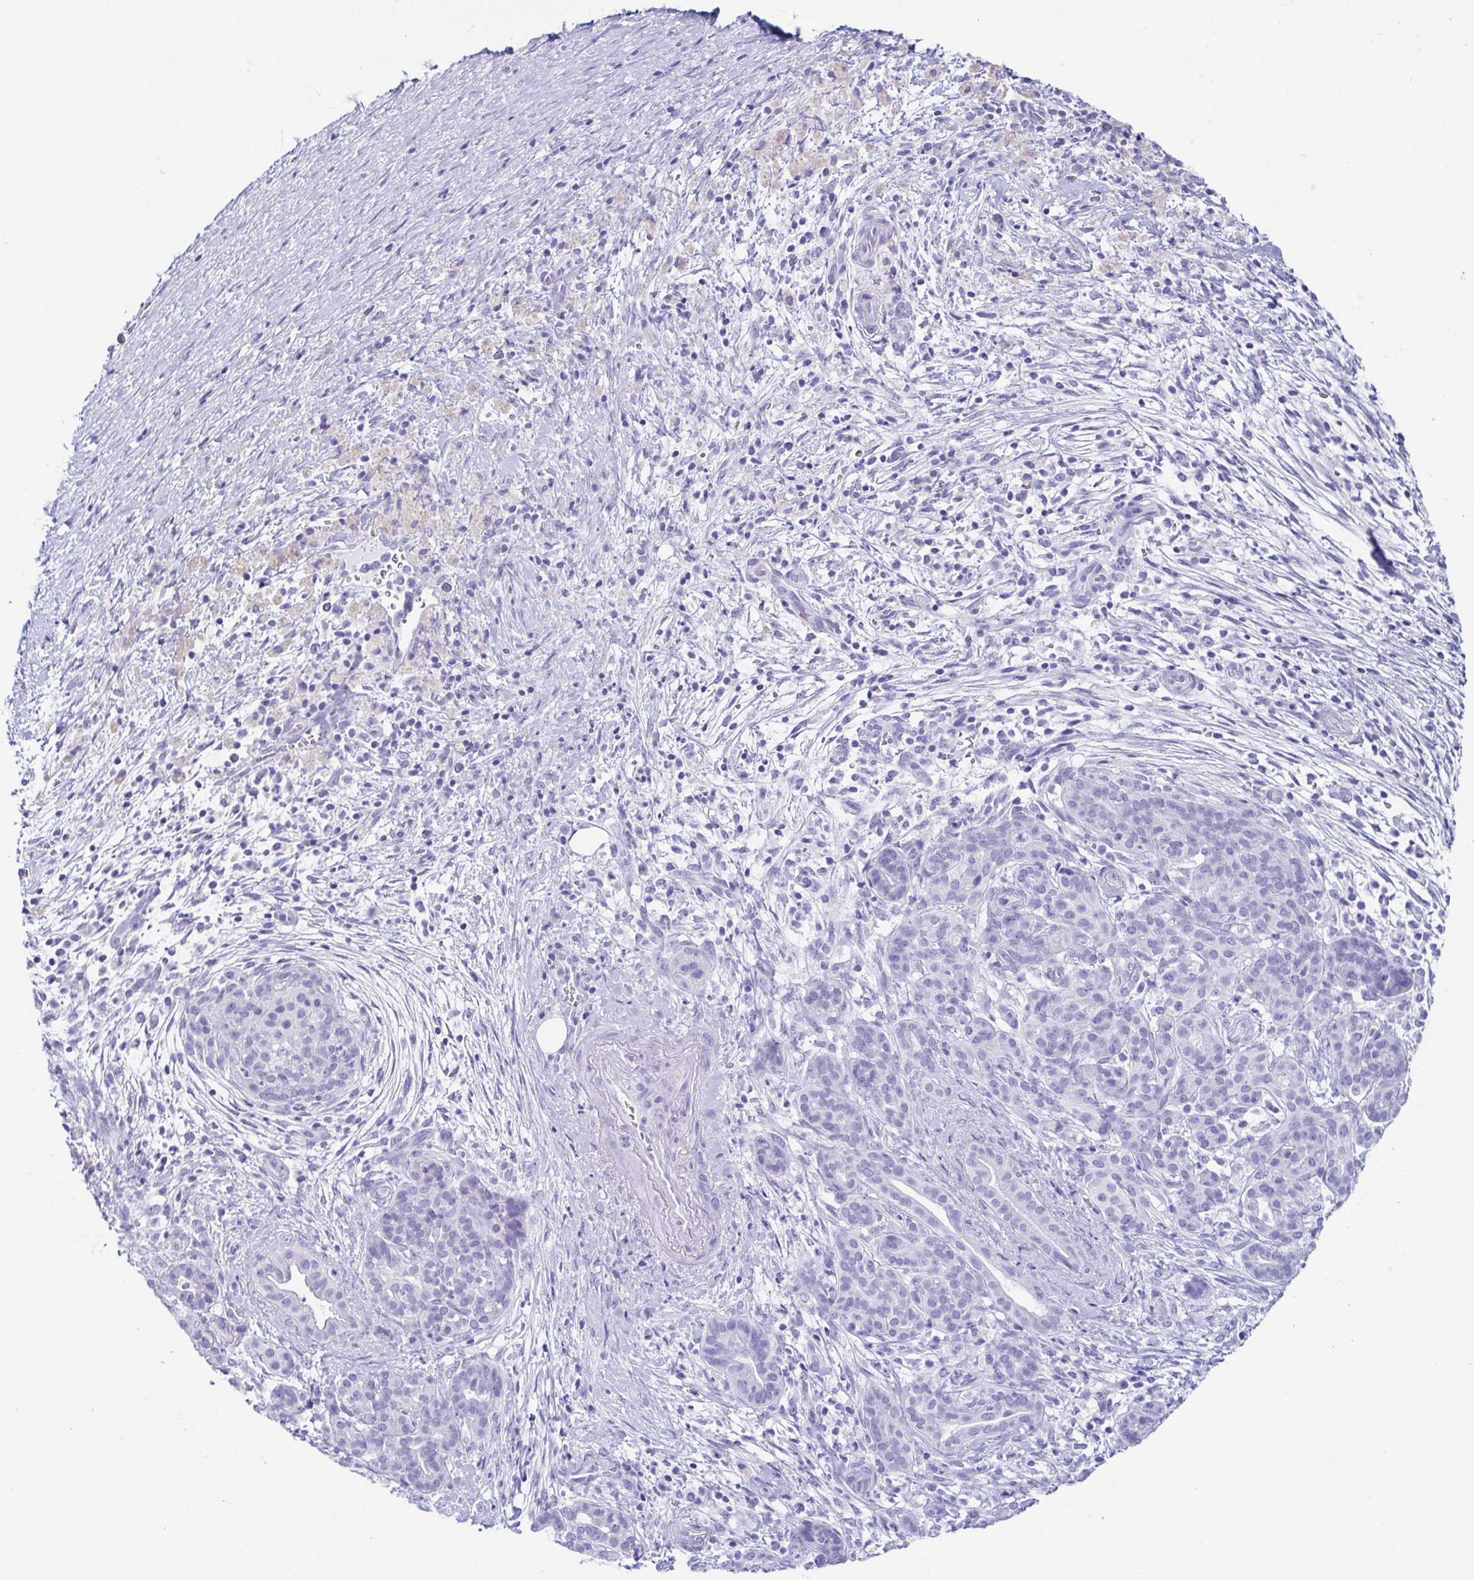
{"staining": {"intensity": "negative", "quantity": "none", "location": "none"}, "tissue": "pancreatic cancer", "cell_type": "Tumor cells", "image_type": "cancer", "snomed": [{"axis": "morphology", "description": "Adenocarcinoma, NOS"}, {"axis": "topography", "description": "Pancreas"}], "caption": "Image shows no protein staining in tumor cells of pancreatic cancer (adenocarcinoma) tissue.", "gene": "CD164L2", "patient": {"sex": "male", "age": 44}}